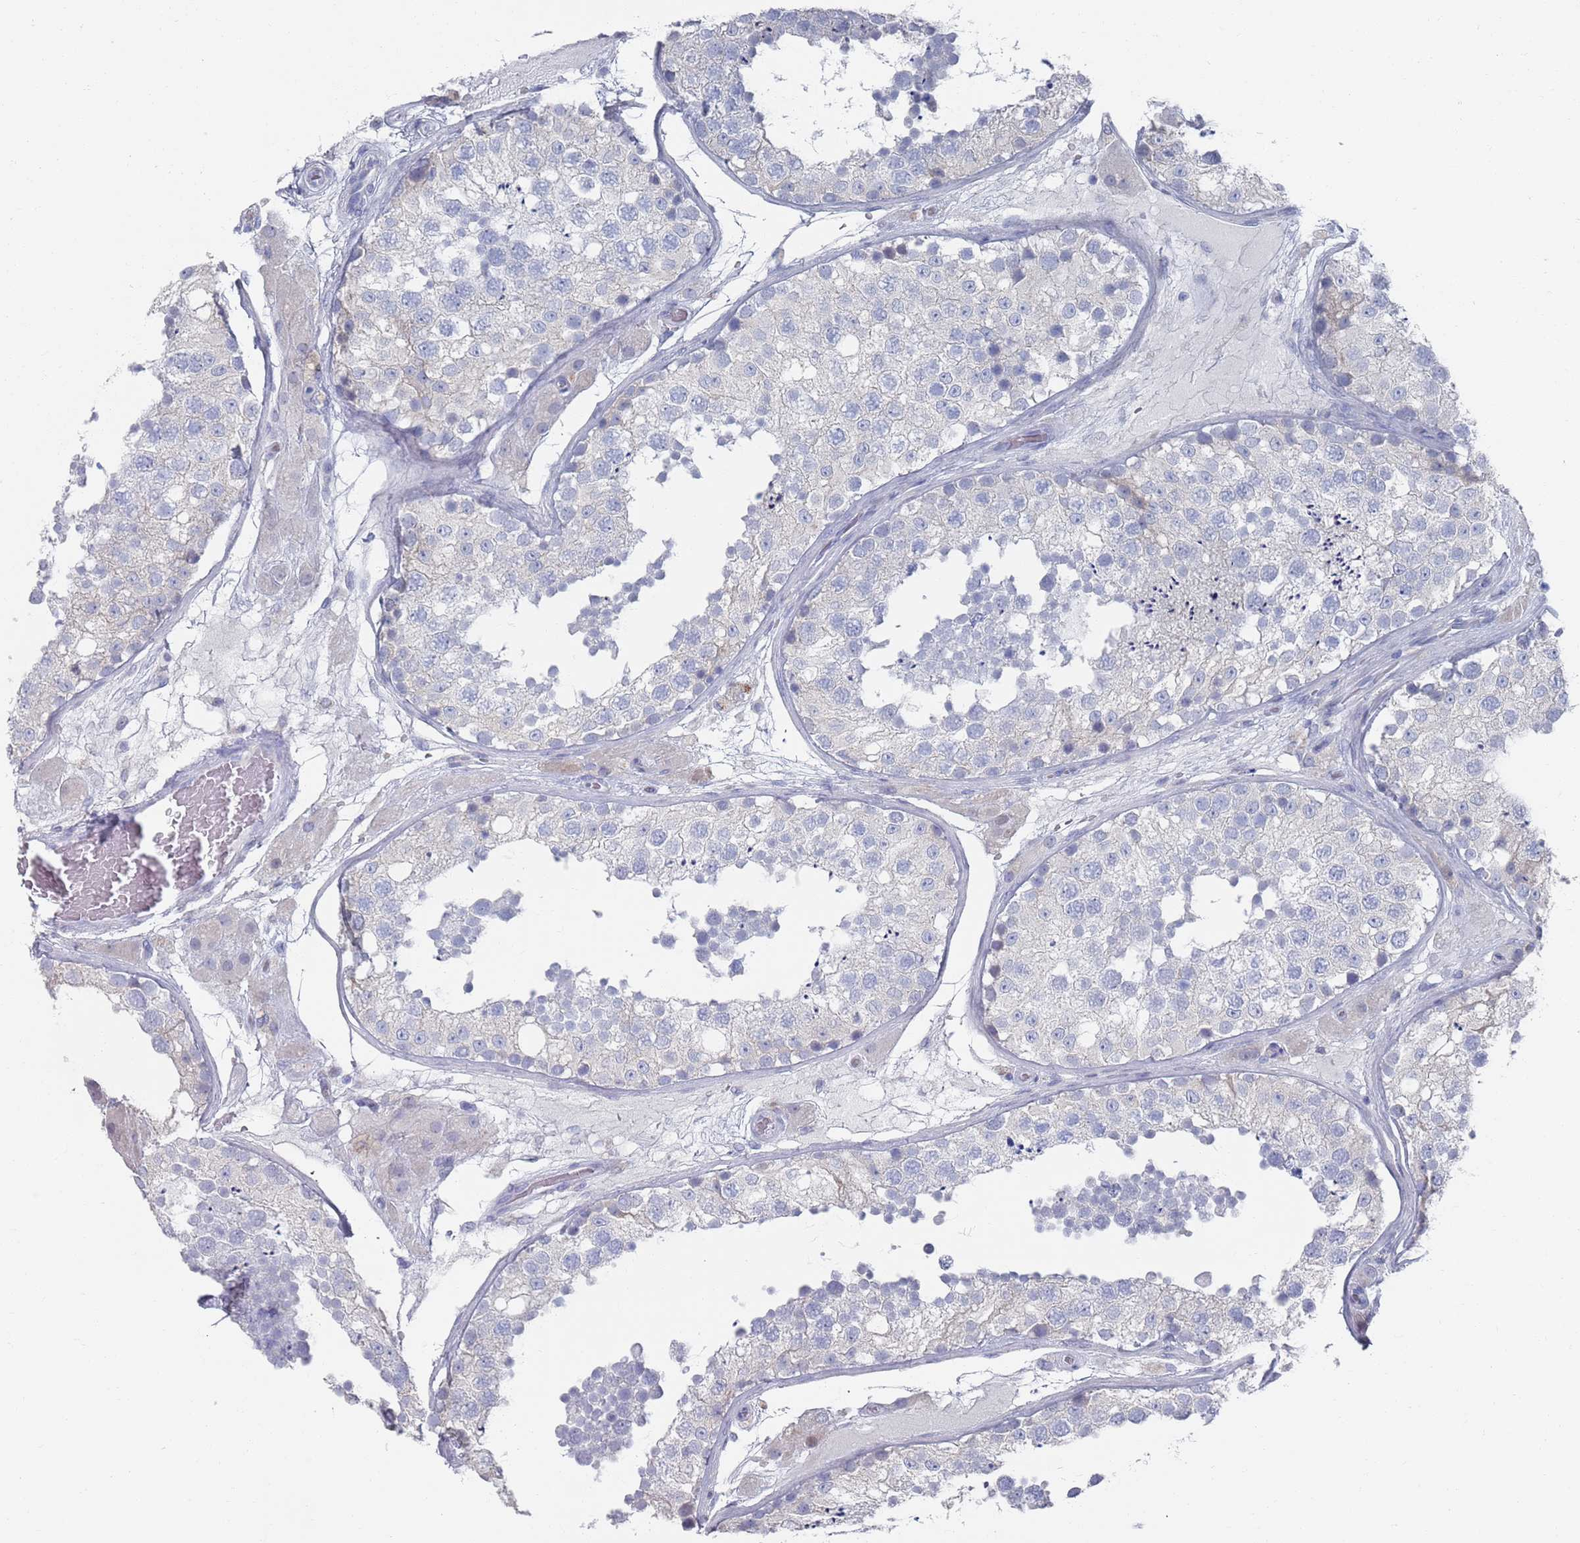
{"staining": {"intensity": "negative", "quantity": "none", "location": "none"}, "tissue": "testis", "cell_type": "Cells in seminiferous ducts", "image_type": "normal", "snomed": [{"axis": "morphology", "description": "Normal tissue, NOS"}, {"axis": "topography", "description": "Testis"}], "caption": "This is an immunohistochemistry (IHC) histopathology image of unremarkable human testis. There is no staining in cells in seminiferous ducts.", "gene": "MAT1A", "patient": {"sex": "male", "age": 26}}